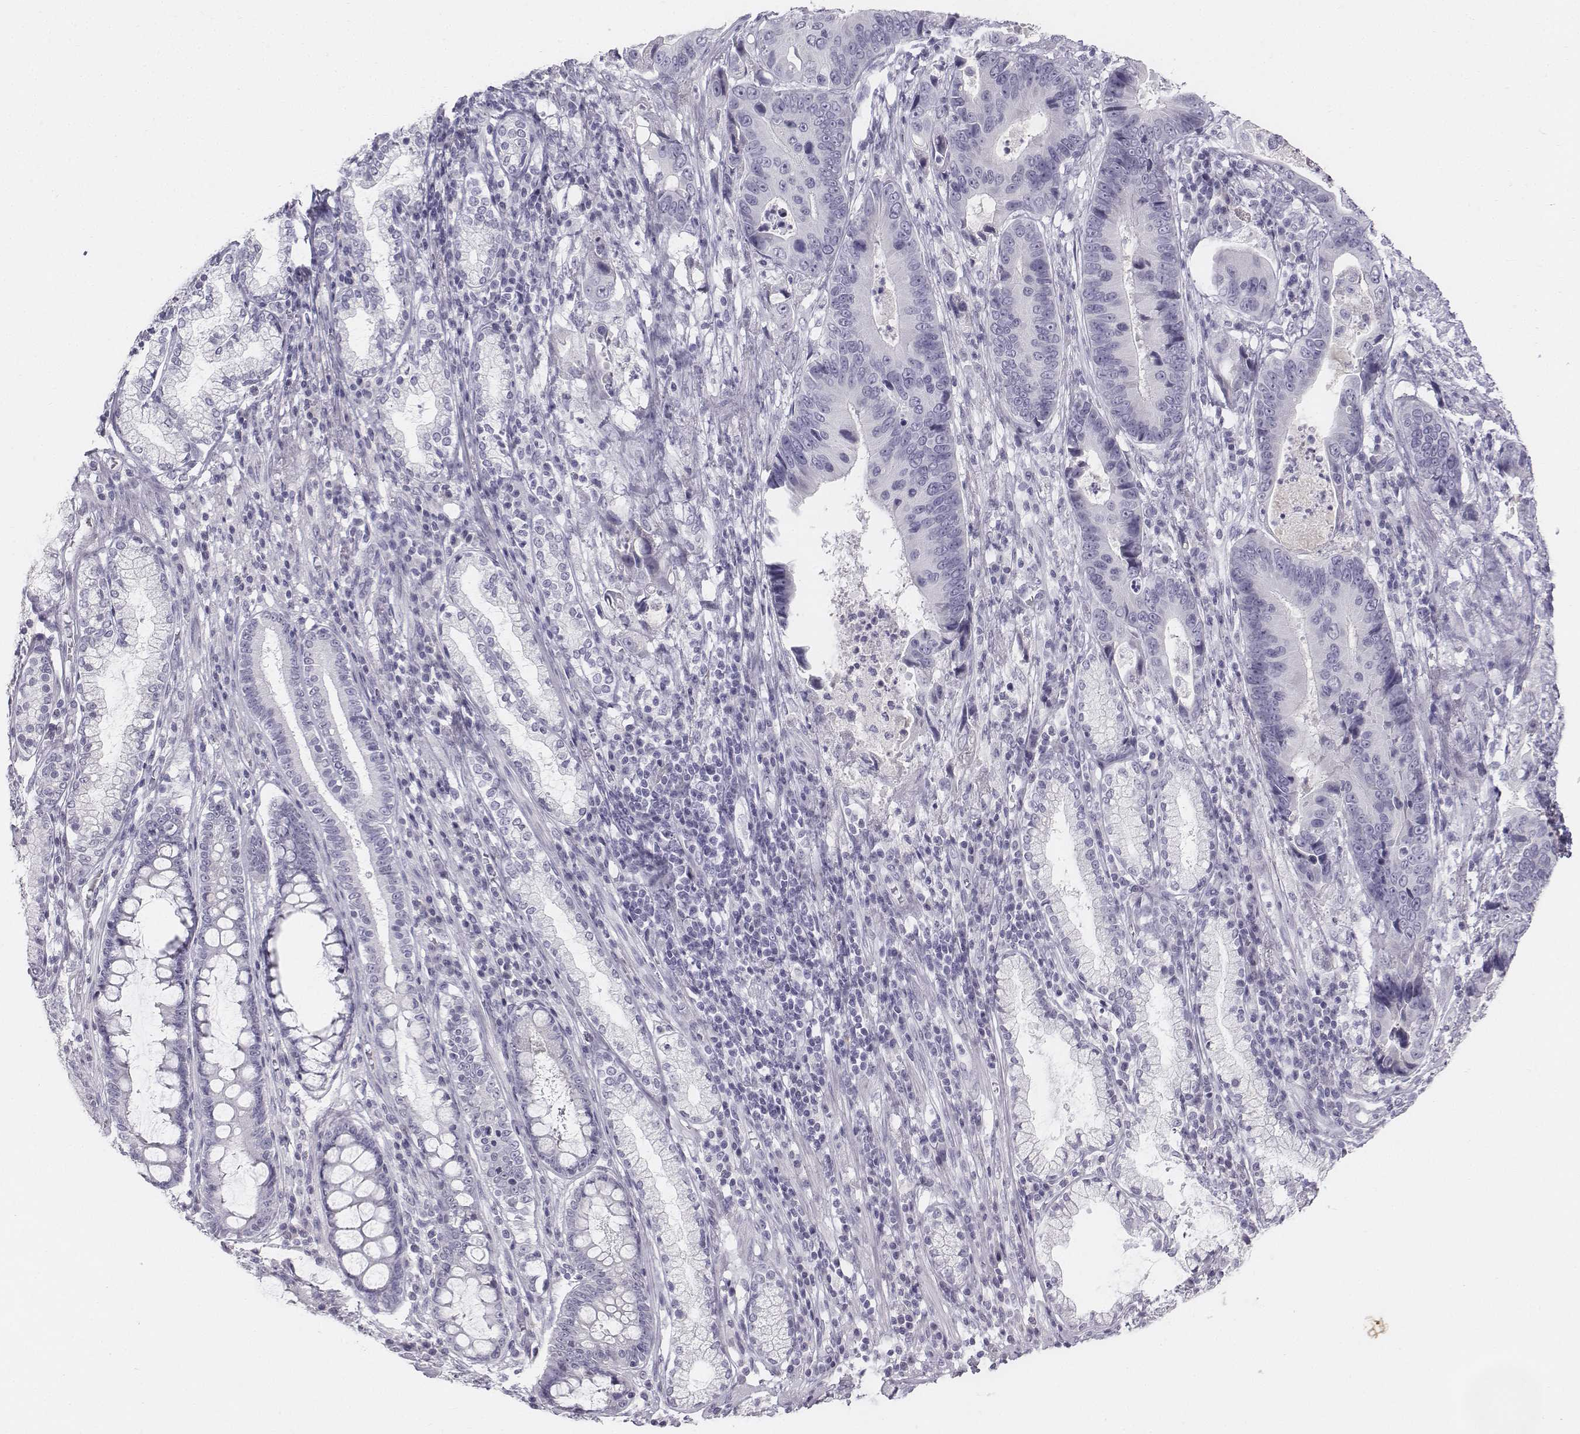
{"staining": {"intensity": "negative", "quantity": "none", "location": "none"}, "tissue": "stomach cancer", "cell_type": "Tumor cells", "image_type": "cancer", "snomed": [{"axis": "morphology", "description": "Adenocarcinoma, NOS"}, {"axis": "topography", "description": "Stomach"}], "caption": "IHC photomicrograph of stomach adenocarcinoma stained for a protein (brown), which demonstrates no expression in tumor cells.", "gene": "TH", "patient": {"sex": "male", "age": 84}}